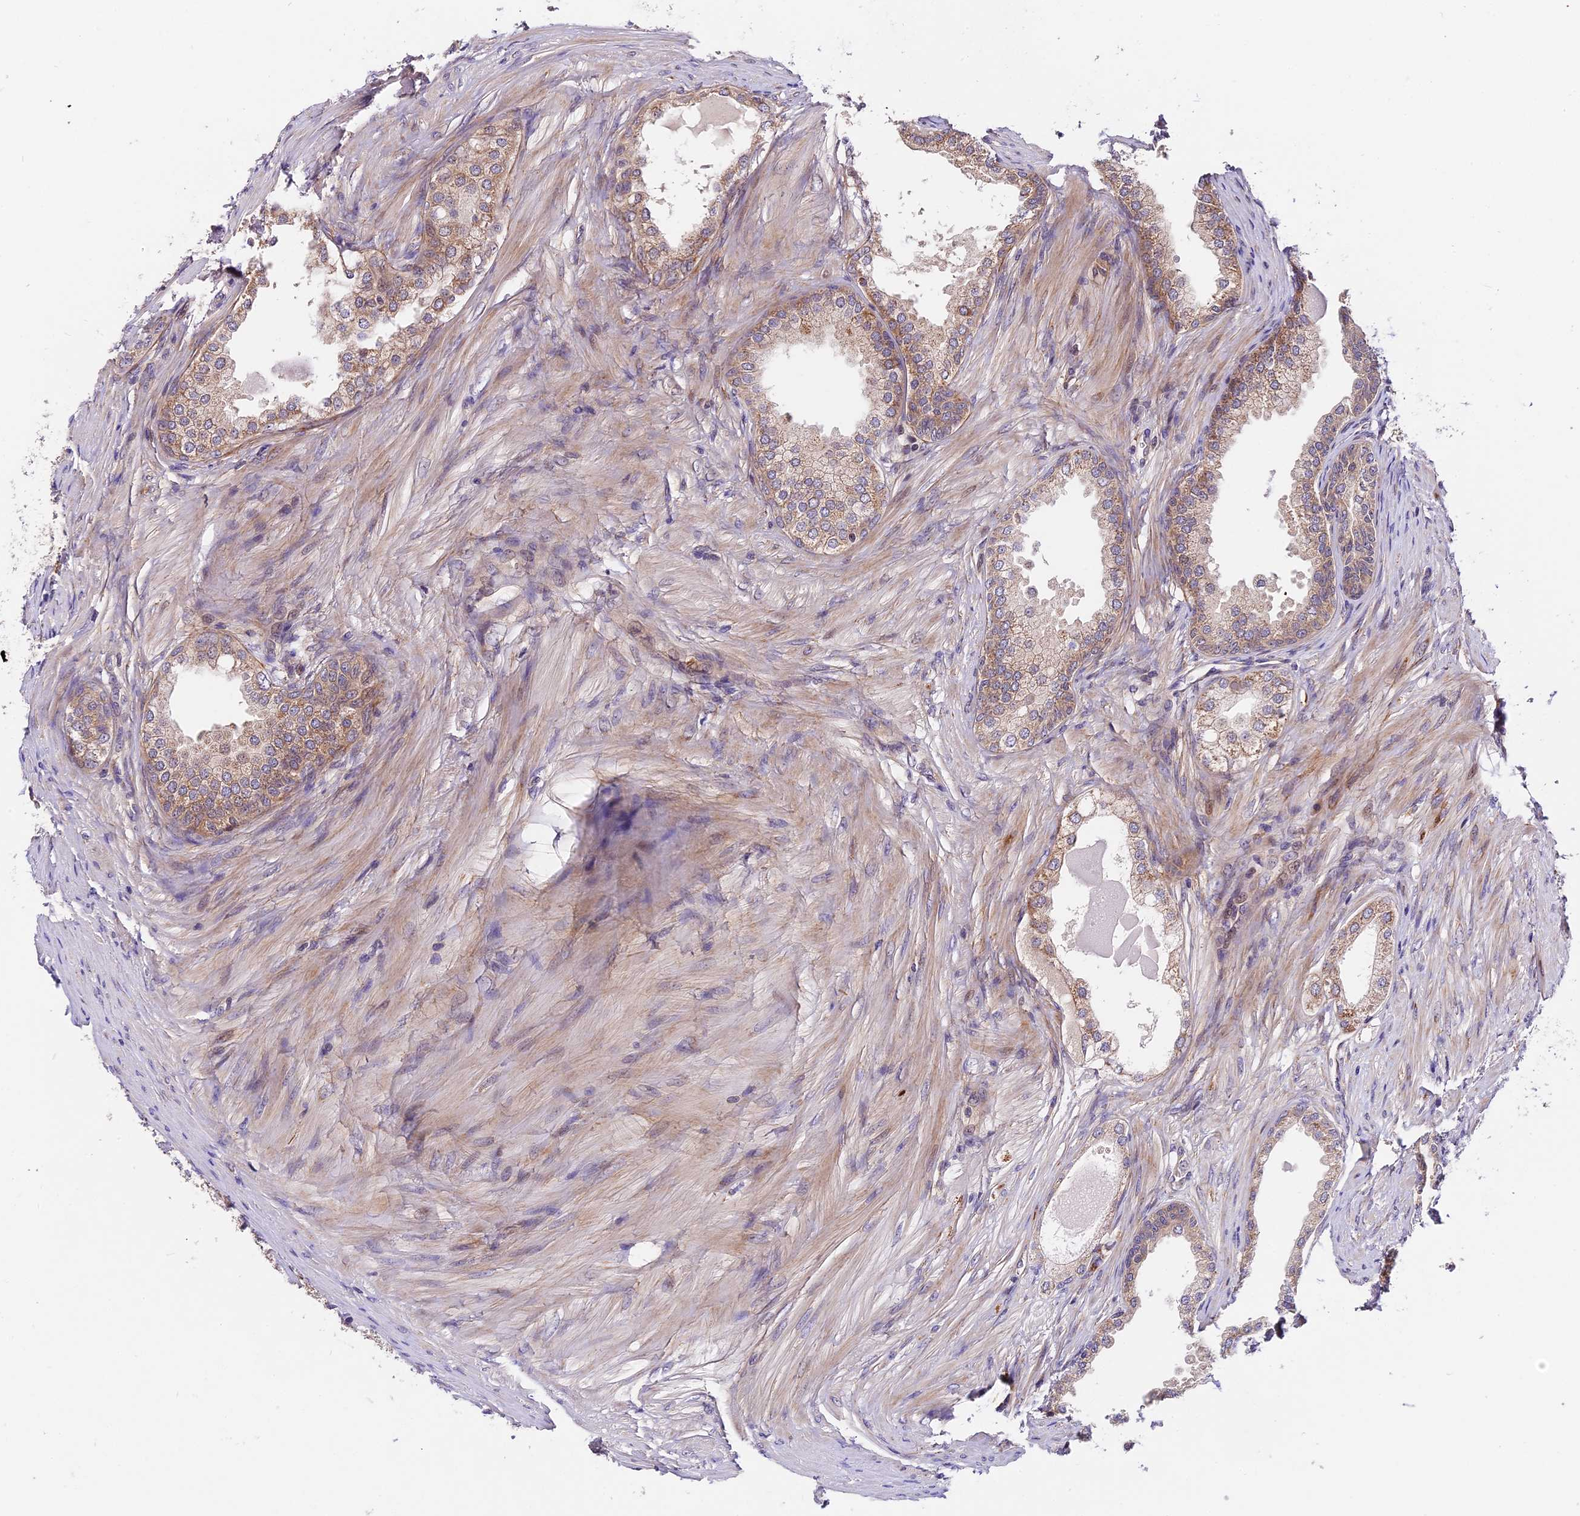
{"staining": {"intensity": "moderate", "quantity": ">75%", "location": "cytoplasmic/membranous"}, "tissue": "prostate cancer", "cell_type": "Tumor cells", "image_type": "cancer", "snomed": [{"axis": "morphology", "description": "Adenocarcinoma, High grade"}, {"axis": "topography", "description": "Prostate"}], "caption": "Immunohistochemistry of human prostate cancer (adenocarcinoma (high-grade)) exhibits medium levels of moderate cytoplasmic/membranous expression in approximately >75% of tumor cells. (Stains: DAB (3,3'-diaminobenzidine) in brown, nuclei in blue, Microscopy: brightfield microscopy at high magnification).", "gene": "TRMT1", "patient": {"sex": "male", "age": 59}}